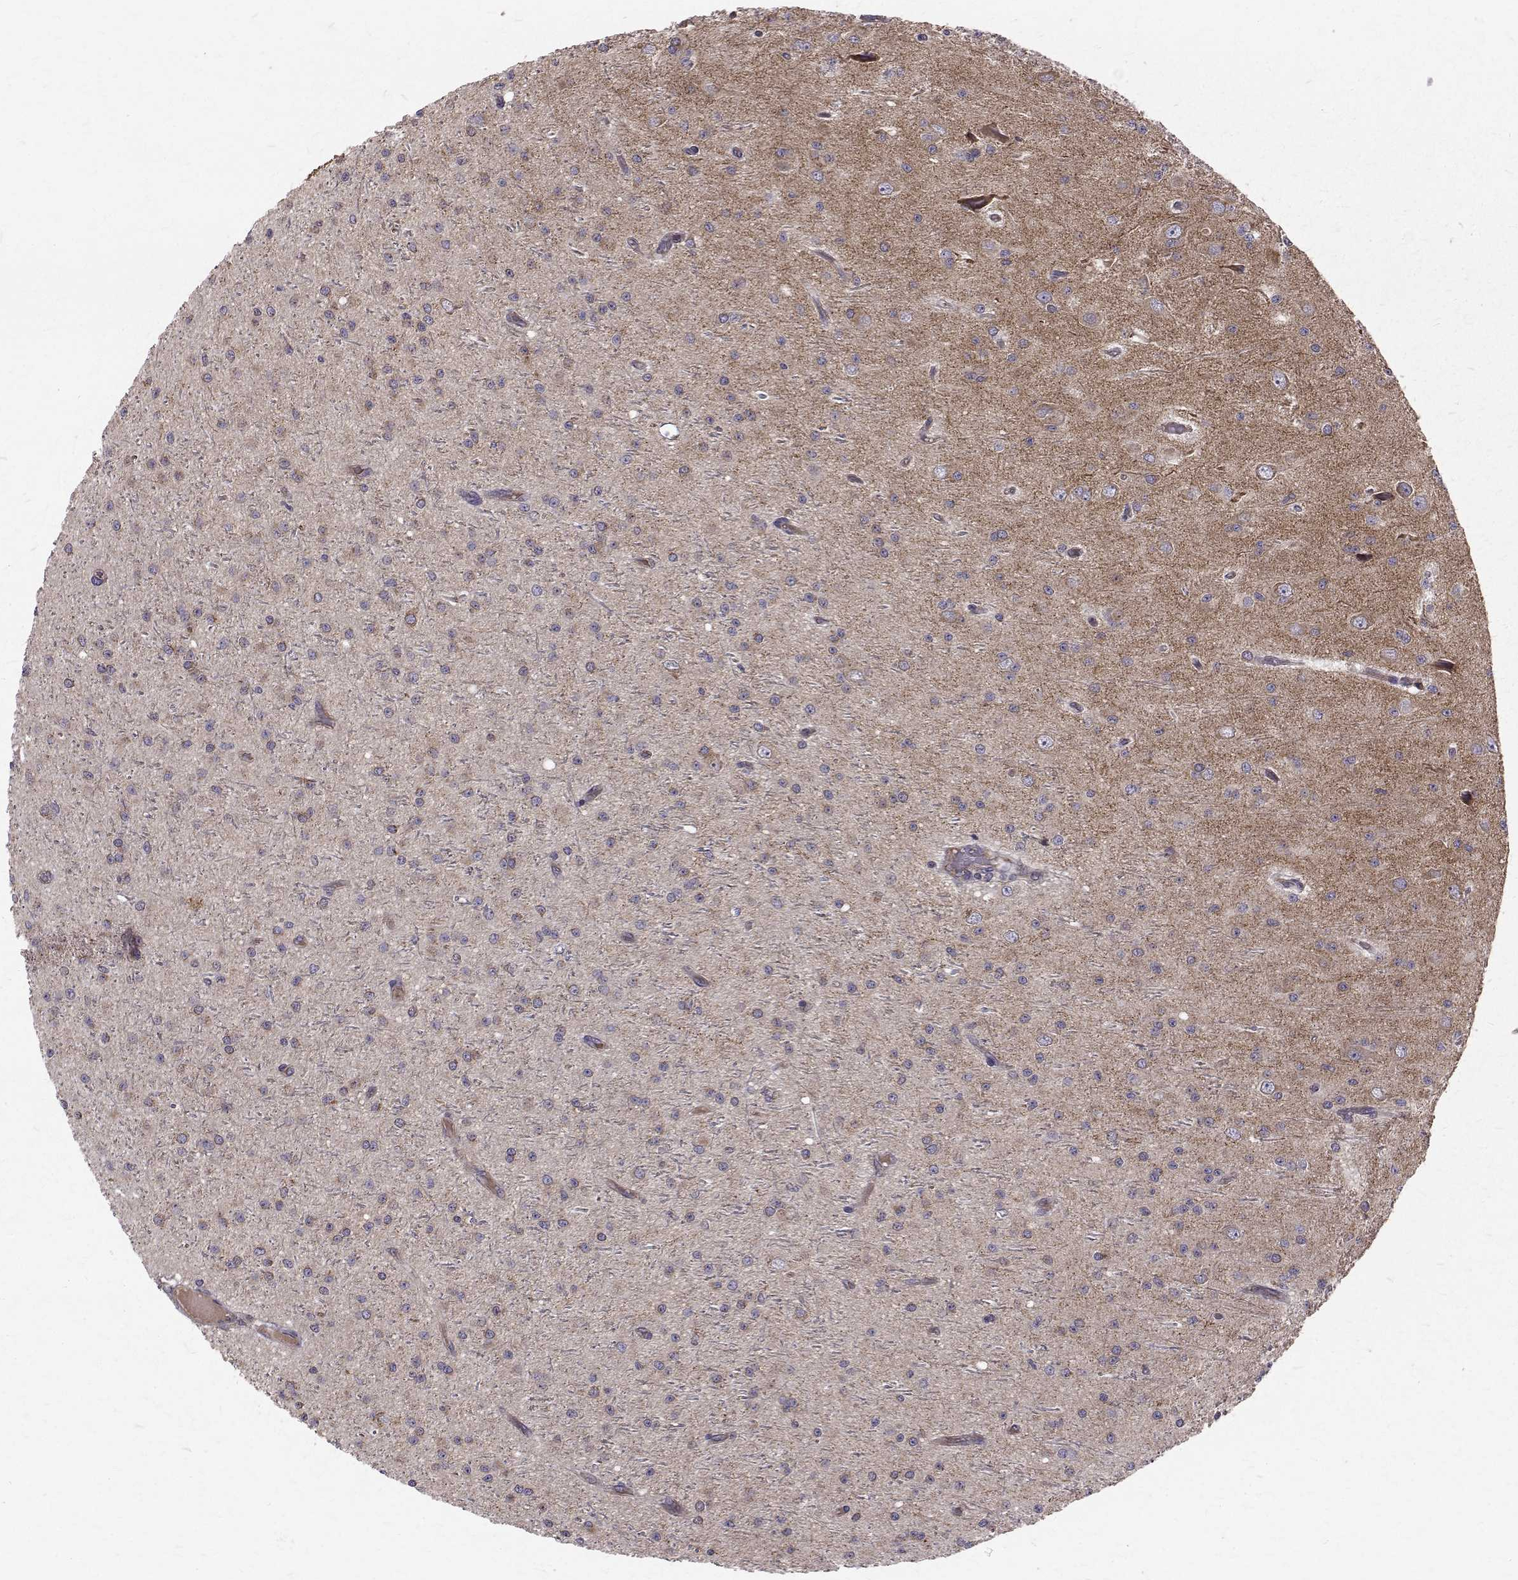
{"staining": {"intensity": "negative", "quantity": "none", "location": "none"}, "tissue": "glioma", "cell_type": "Tumor cells", "image_type": "cancer", "snomed": [{"axis": "morphology", "description": "Glioma, malignant, Low grade"}, {"axis": "topography", "description": "Brain"}], "caption": "Tumor cells show no significant expression in glioma.", "gene": "ARFGAP1", "patient": {"sex": "male", "age": 27}}